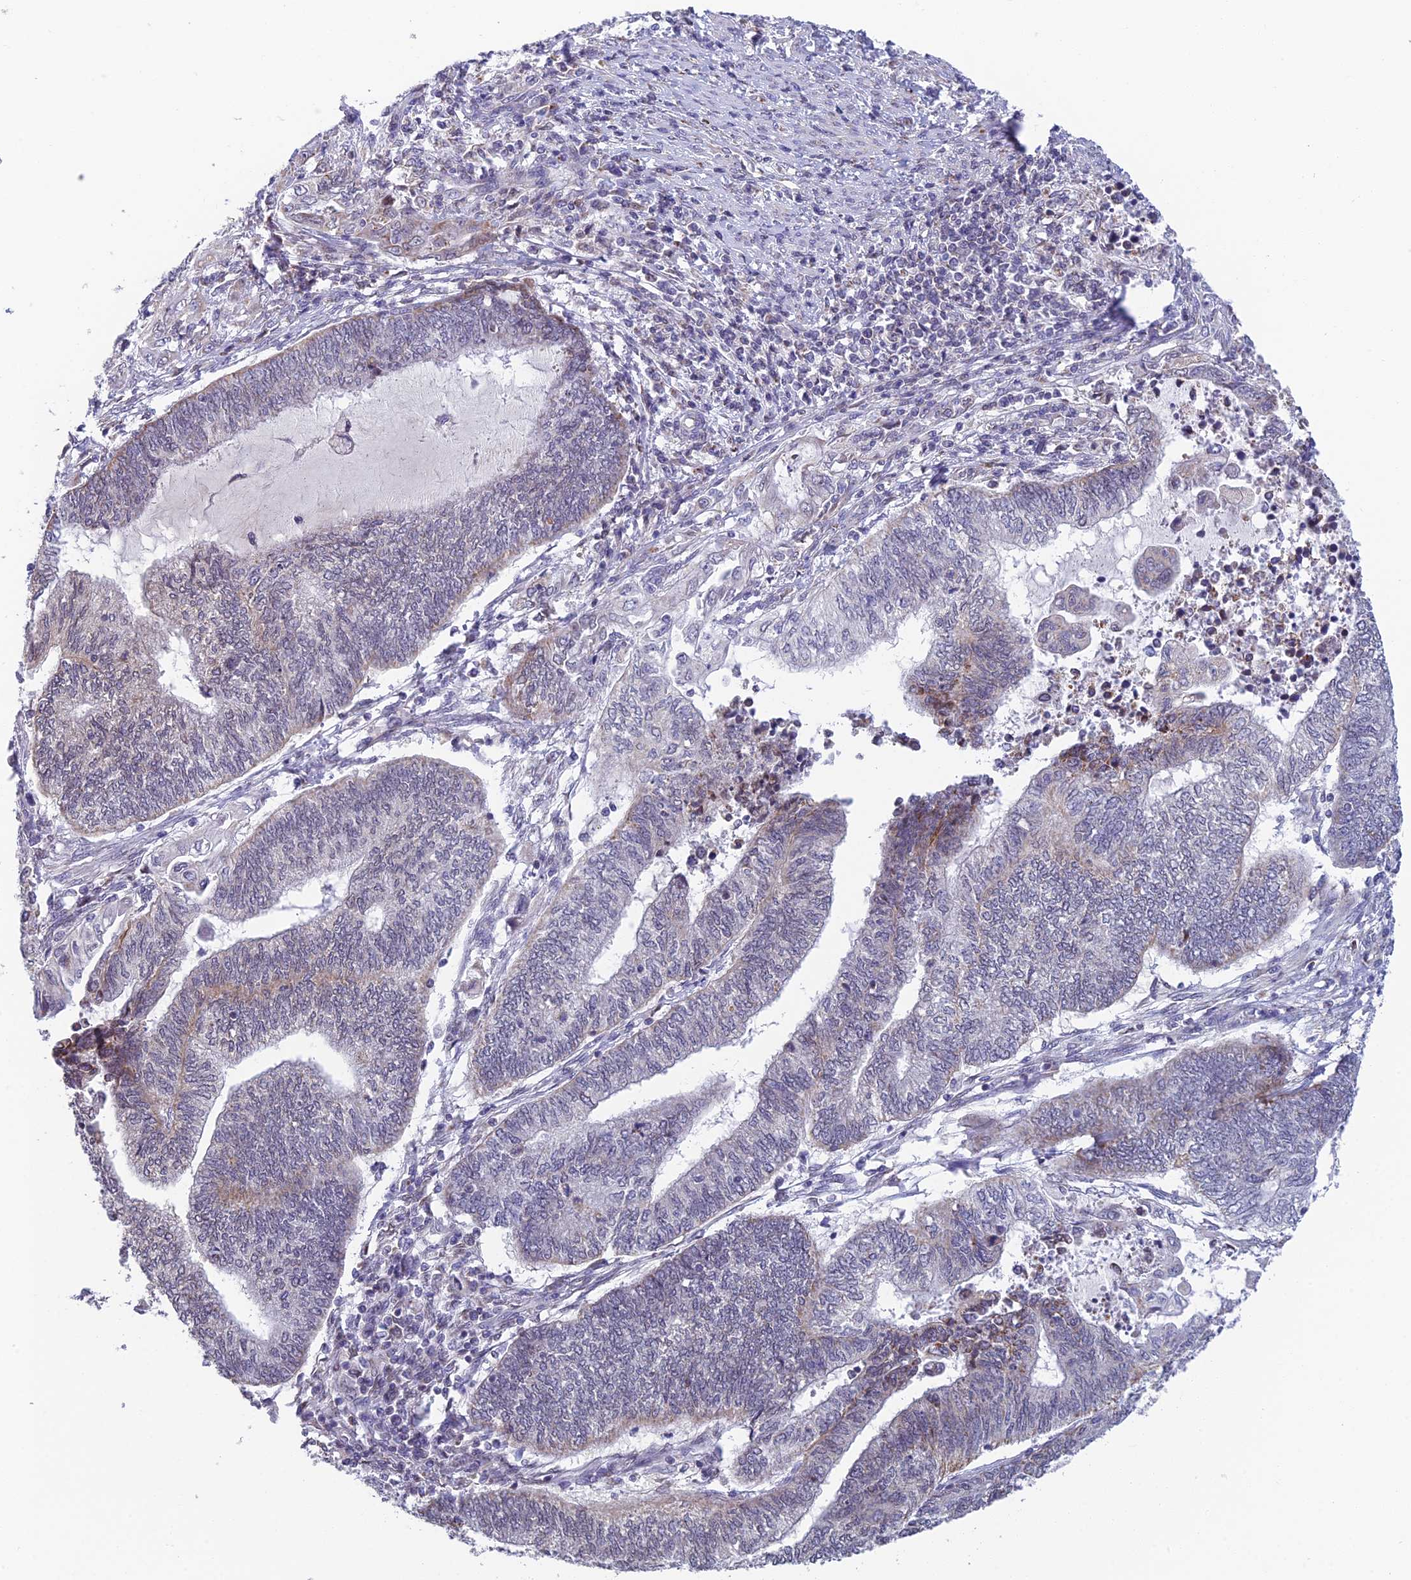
{"staining": {"intensity": "weak", "quantity": "<25%", "location": "cytoplasmic/membranous"}, "tissue": "endometrial cancer", "cell_type": "Tumor cells", "image_type": "cancer", "snomed": [{"axis": "morphology", "description": "Adenocarcinoma, NOS"}, {"axis": "topography", "description": "Uterus"}, {"axis": "topography", "description": "Endometrium"}], "caption": "Tumor cells show no significant staining in endometrial cancer (adenocarcinoma).", "gene": "REXO5", "patient": {"sex": "female", "age": 70}}